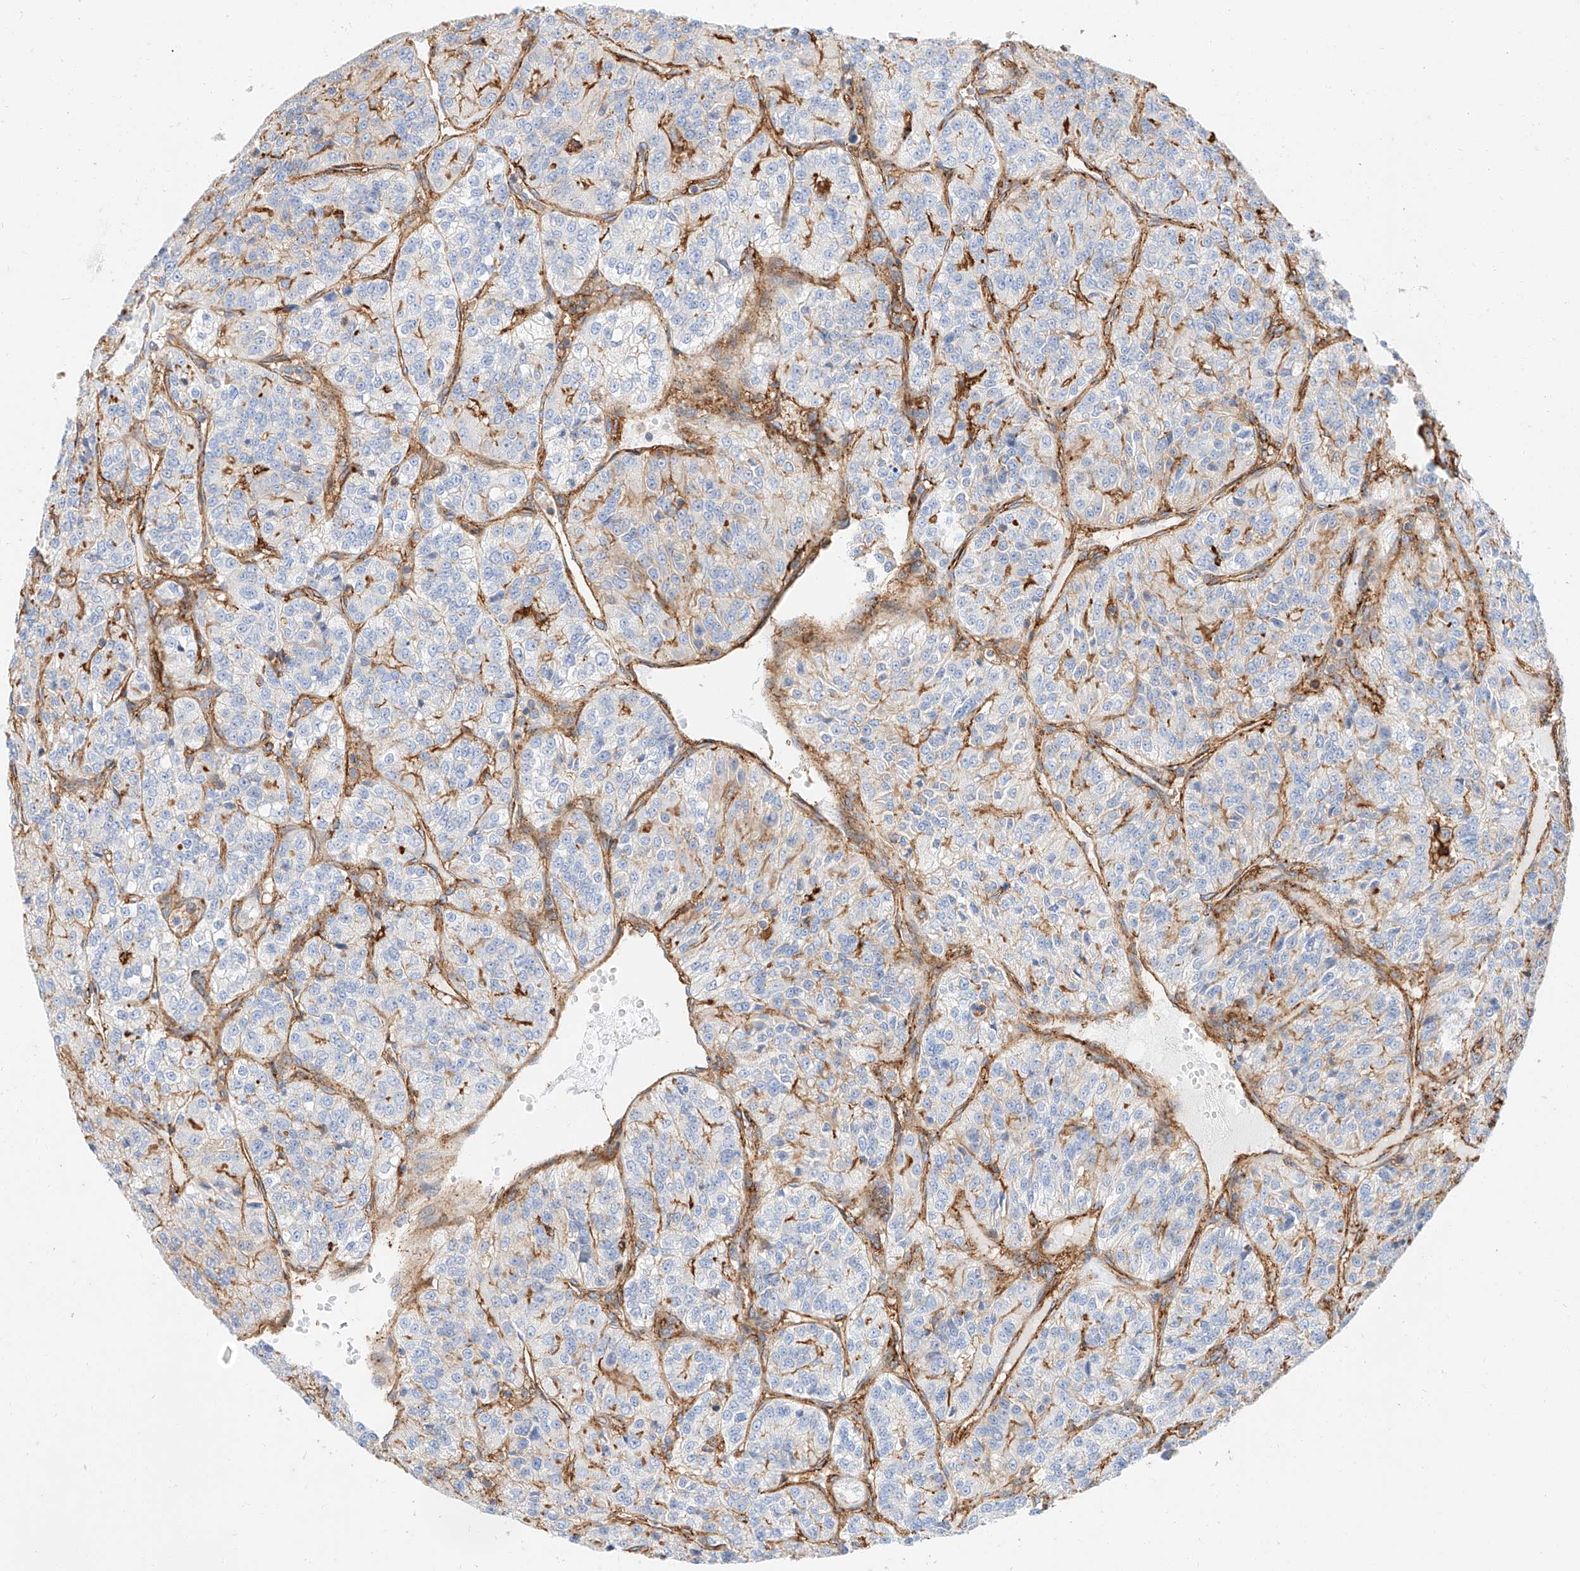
{"staining": {"intensity": "negative", "quantity": "none", "location": "none"}, "tissue": "renal cancer", "cell_type": "Tumor cells", "image_type": "cancer", "snomed": [{"axis": "morphology", "description": "Adenocarcinoma, NOS"}, {"axis": "topography", "description": "Kidney"}], "caption": "DAB (3,3'-diaminobenzidine) immunohistochemical staining of adenocarcinoma (renal) reveals no significant expression in tumor cells.", "gene": "HAUS4", "patient": {"sex": "female", "age": 63}}